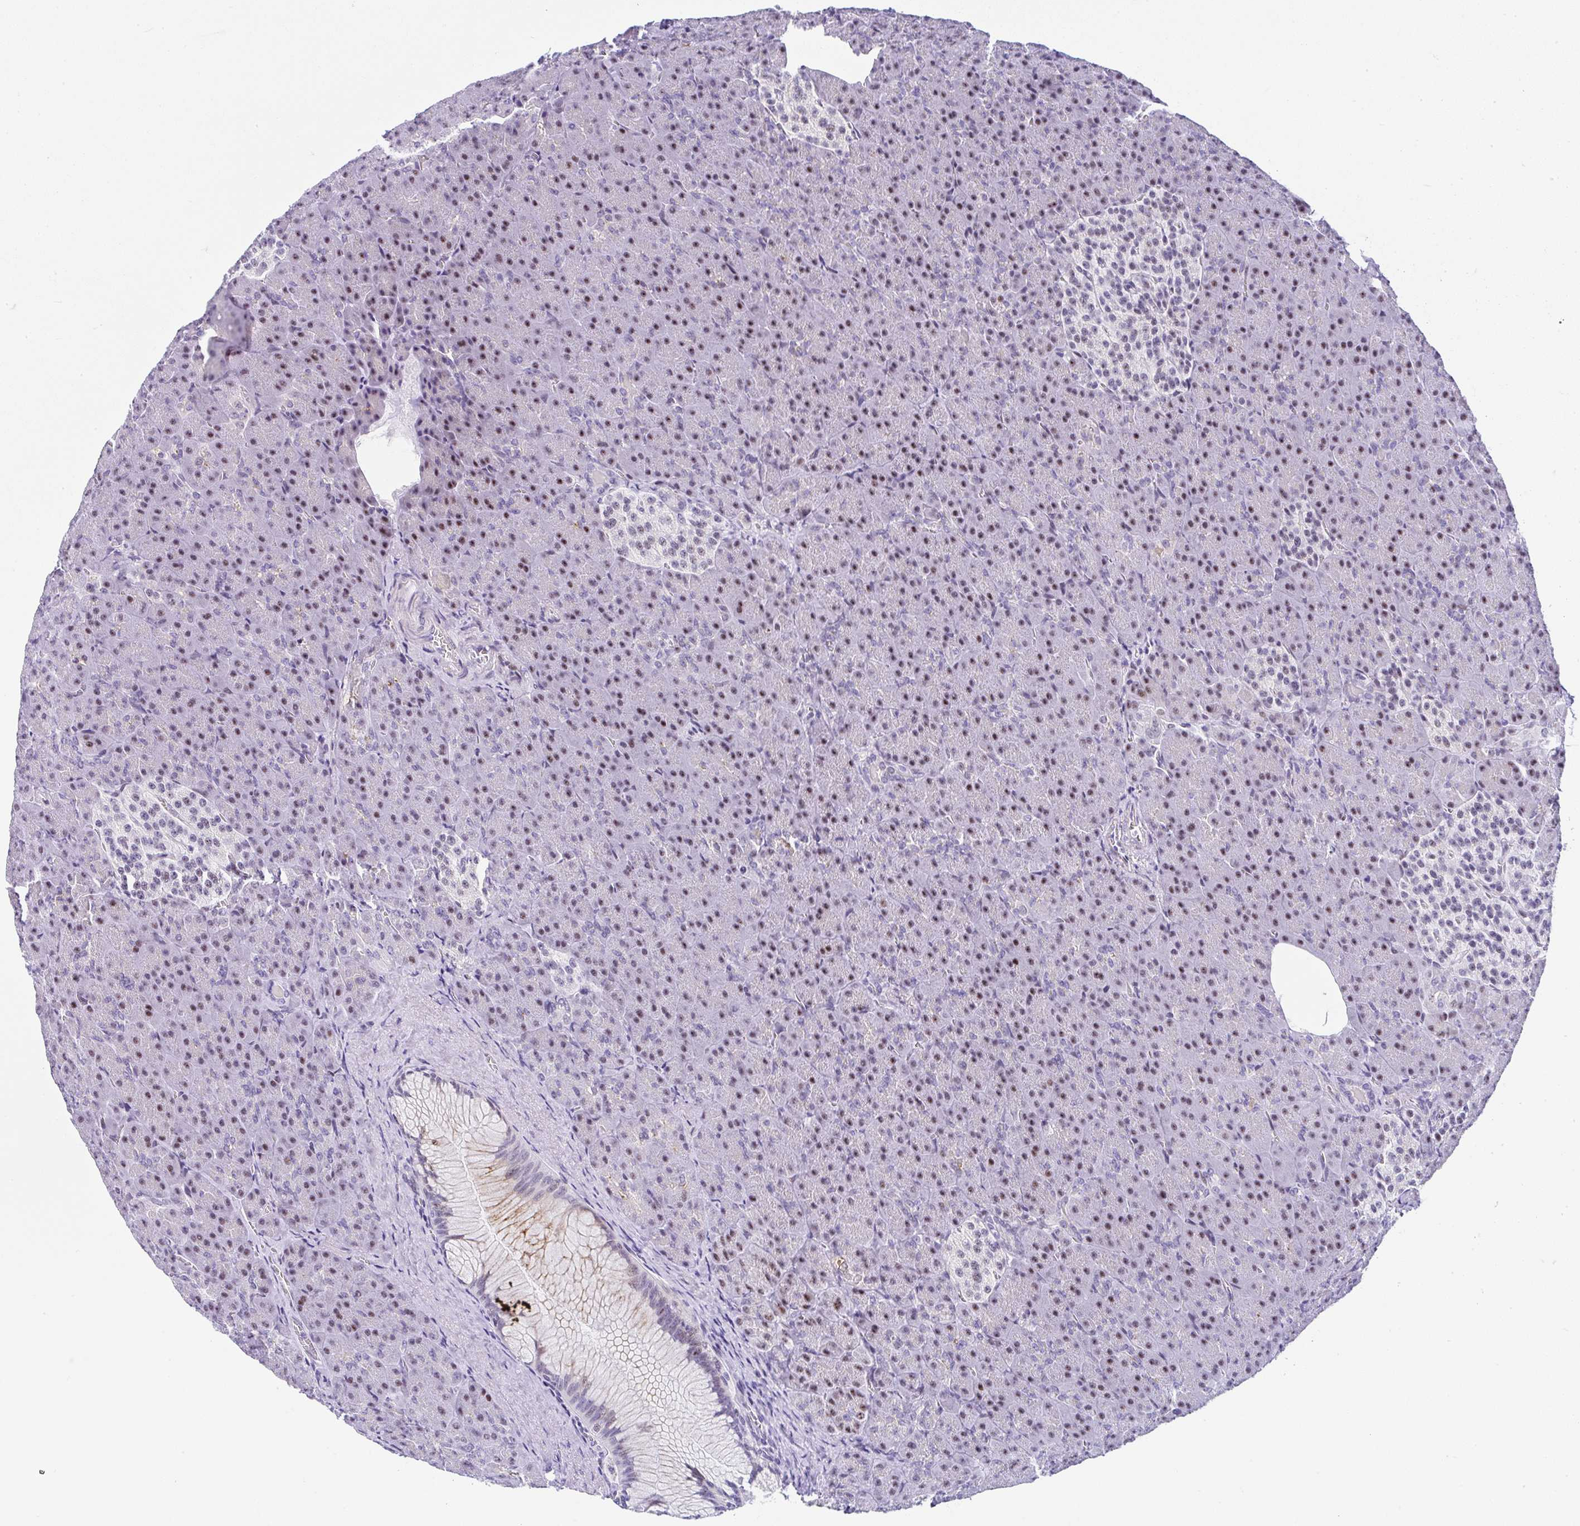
{"staining": {"intensity": "moderate", "quantity": "25%-75%", "location": "nuclear"}, "tissue": "pancreas", "cell_type": "Exocrine glandular cells", "image_type": "normal", "snomed": [{"axis": "morphology", "description": "Normal tissue, NOS"}, {"axis": "topography", "description": "Pancreas"}], "caption": "A medium amount of moderate nuclear staining is seen in about 25%-75% of exocrine glandular cells in unremarkable pancreas.", "gene": "NR1D2", "patient": {"sex": "female", "age": 74}}